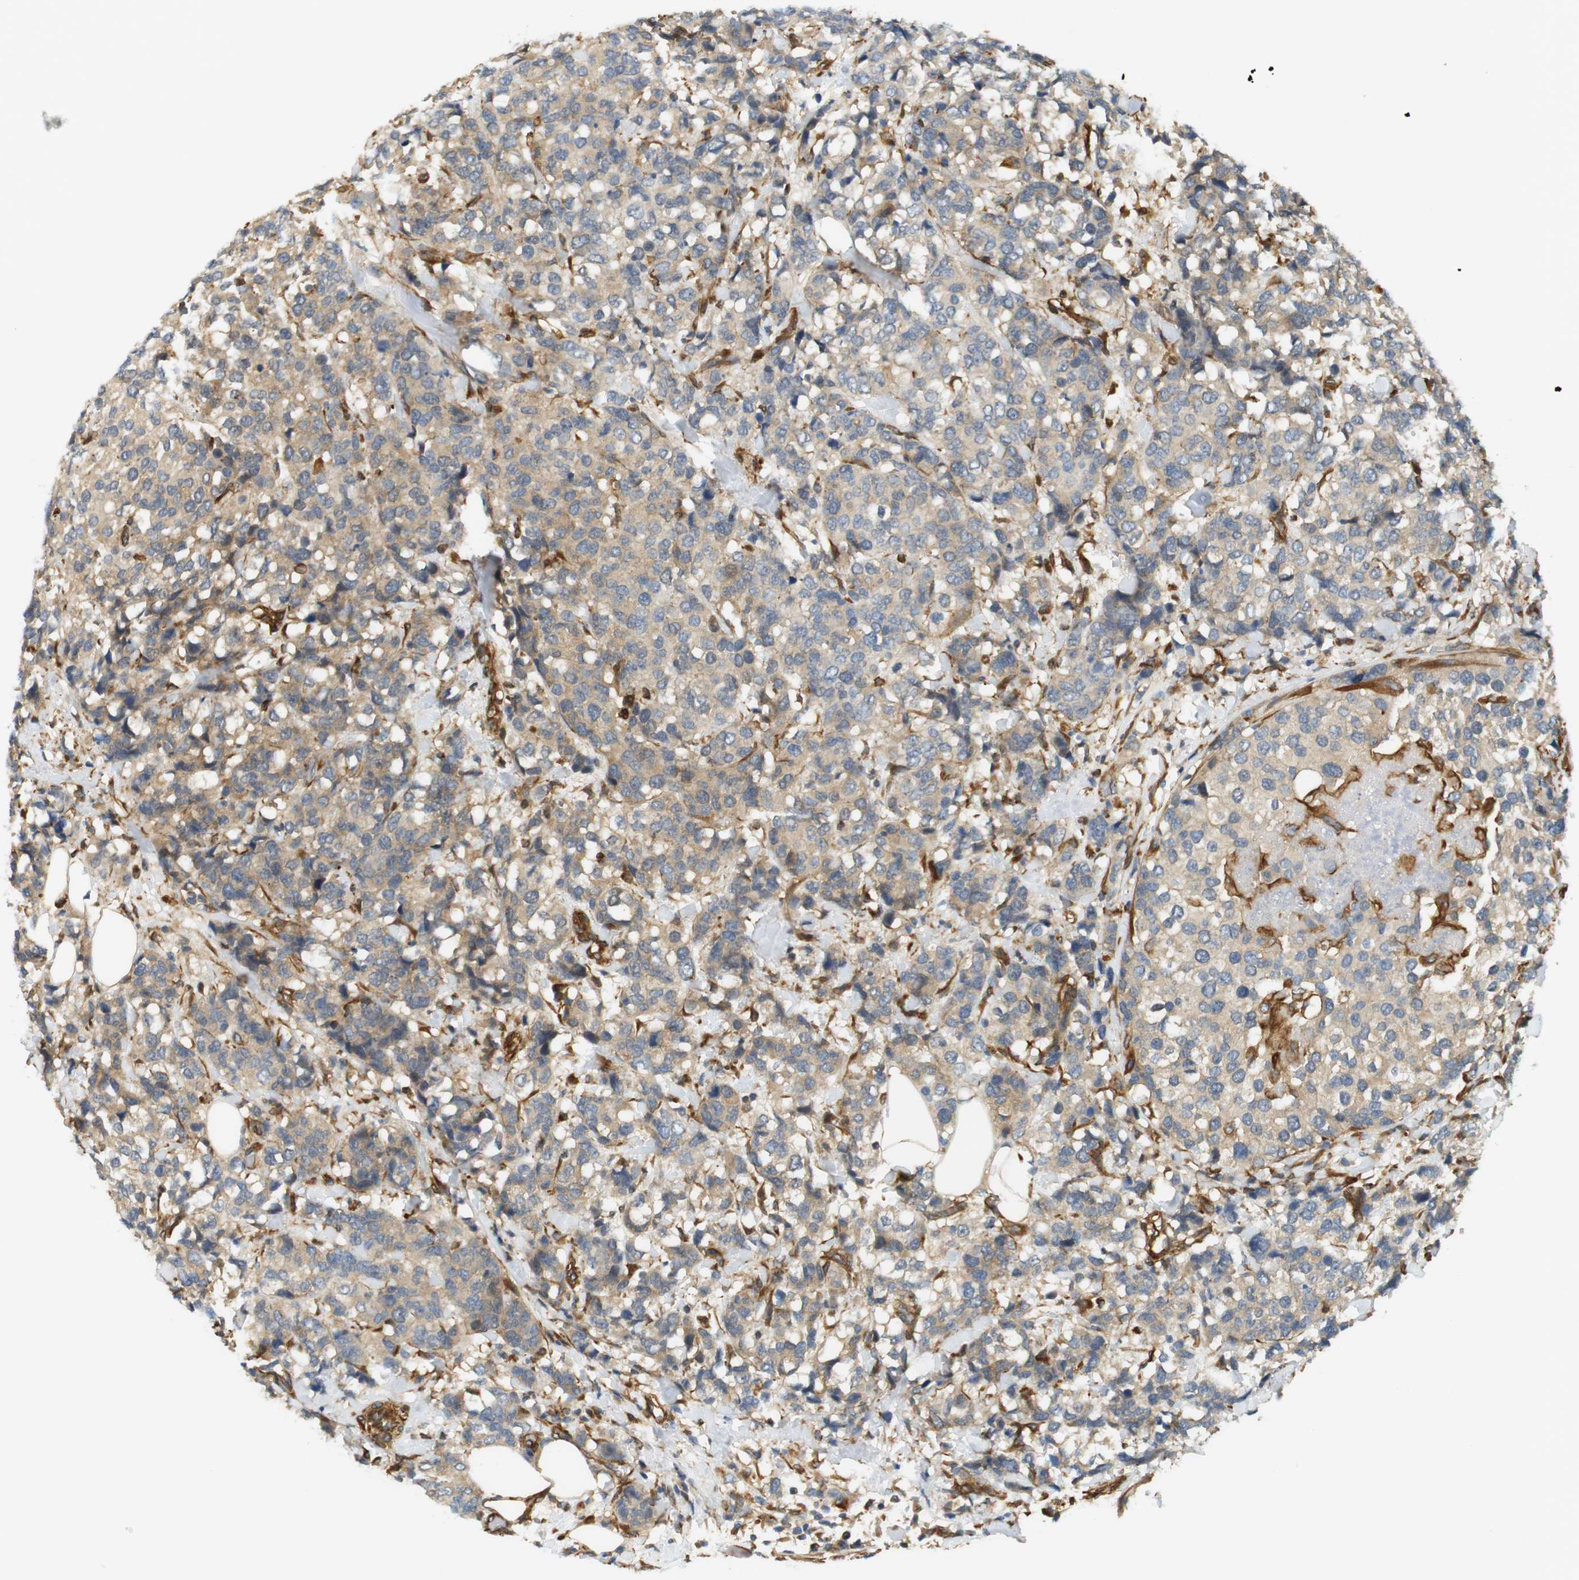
{"staining": {"intensity": "weak", "quantity": ">75%", "location": "cytoplasmic/membranous"}, "tissue": "breast cancer", "cell_type": "Tumor cells", "image_type": "cancer", "snomed": [{"axis": "morphology", "description": "Lobular carcinoma"}, {"axis": "topography", "description": "Breast"}], "caption": "DAB immunohistochemical staining of breast cancer exhibits weak cytoplasmic/membranous protein staining in approximately >75% of tumor cells. Immunohistochemistry stains the protein of interest in brown and the nuclei are stained blue.", "gene": "CYTH3", "patient": {"sex": "female", "age": 59}}